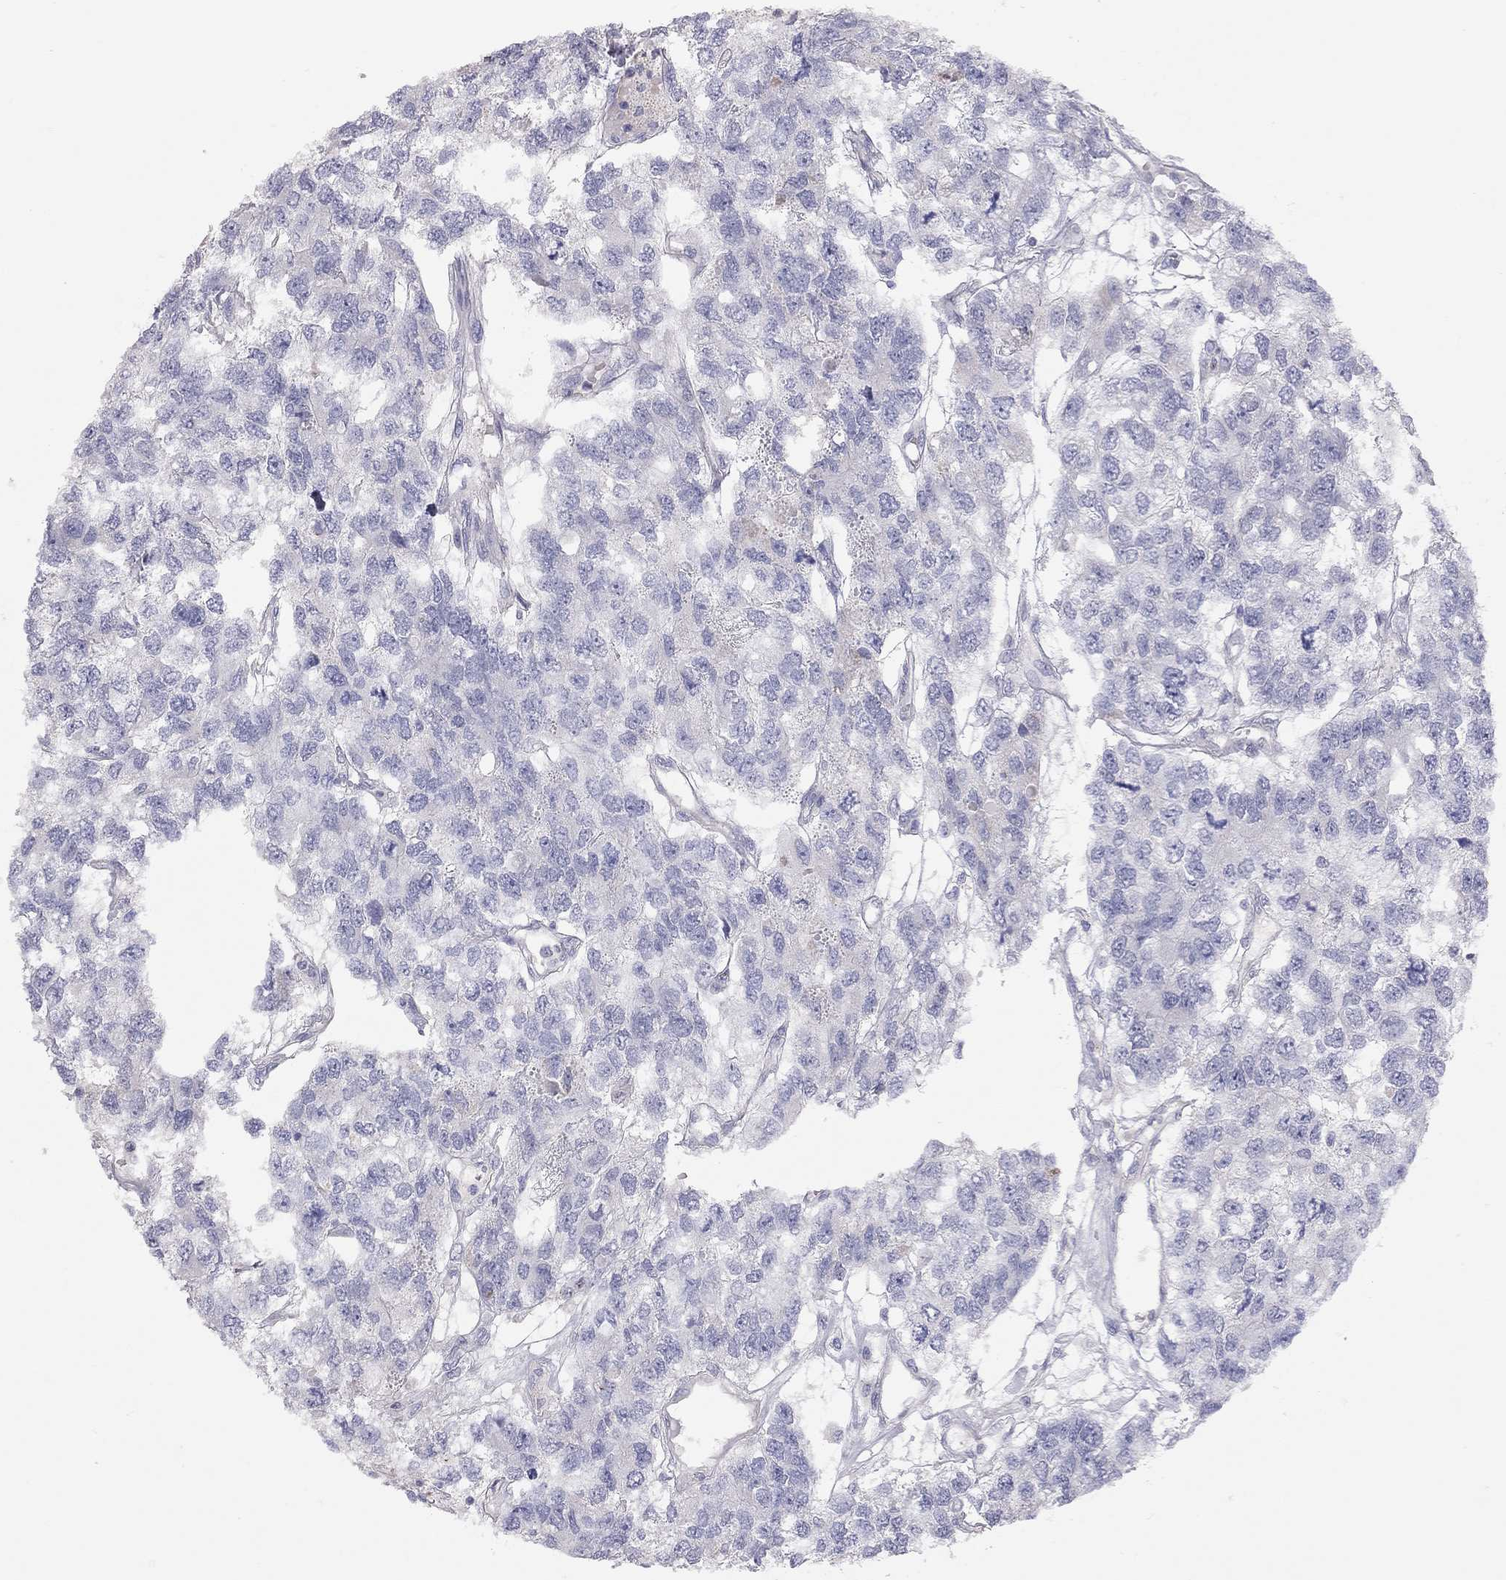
{"staining": {"intensity": "negative", "quantity": "none", "location": "none"}, "tissue": "testis cancer", "cell_type": "Tumor cells", "image_type": "cancer", "snomed": [{"axis": "morphology", "description": "Seminoma, NOS"}, {"axis": "topography", "description": "Testis"}], "caption": "Protein analysis of testis seminoma displays no significant positivity in tumor cells. Nuclei are stained in blue.", "gene": "ADCYAP1", "patient": {"sex": "male", "age": 52}}